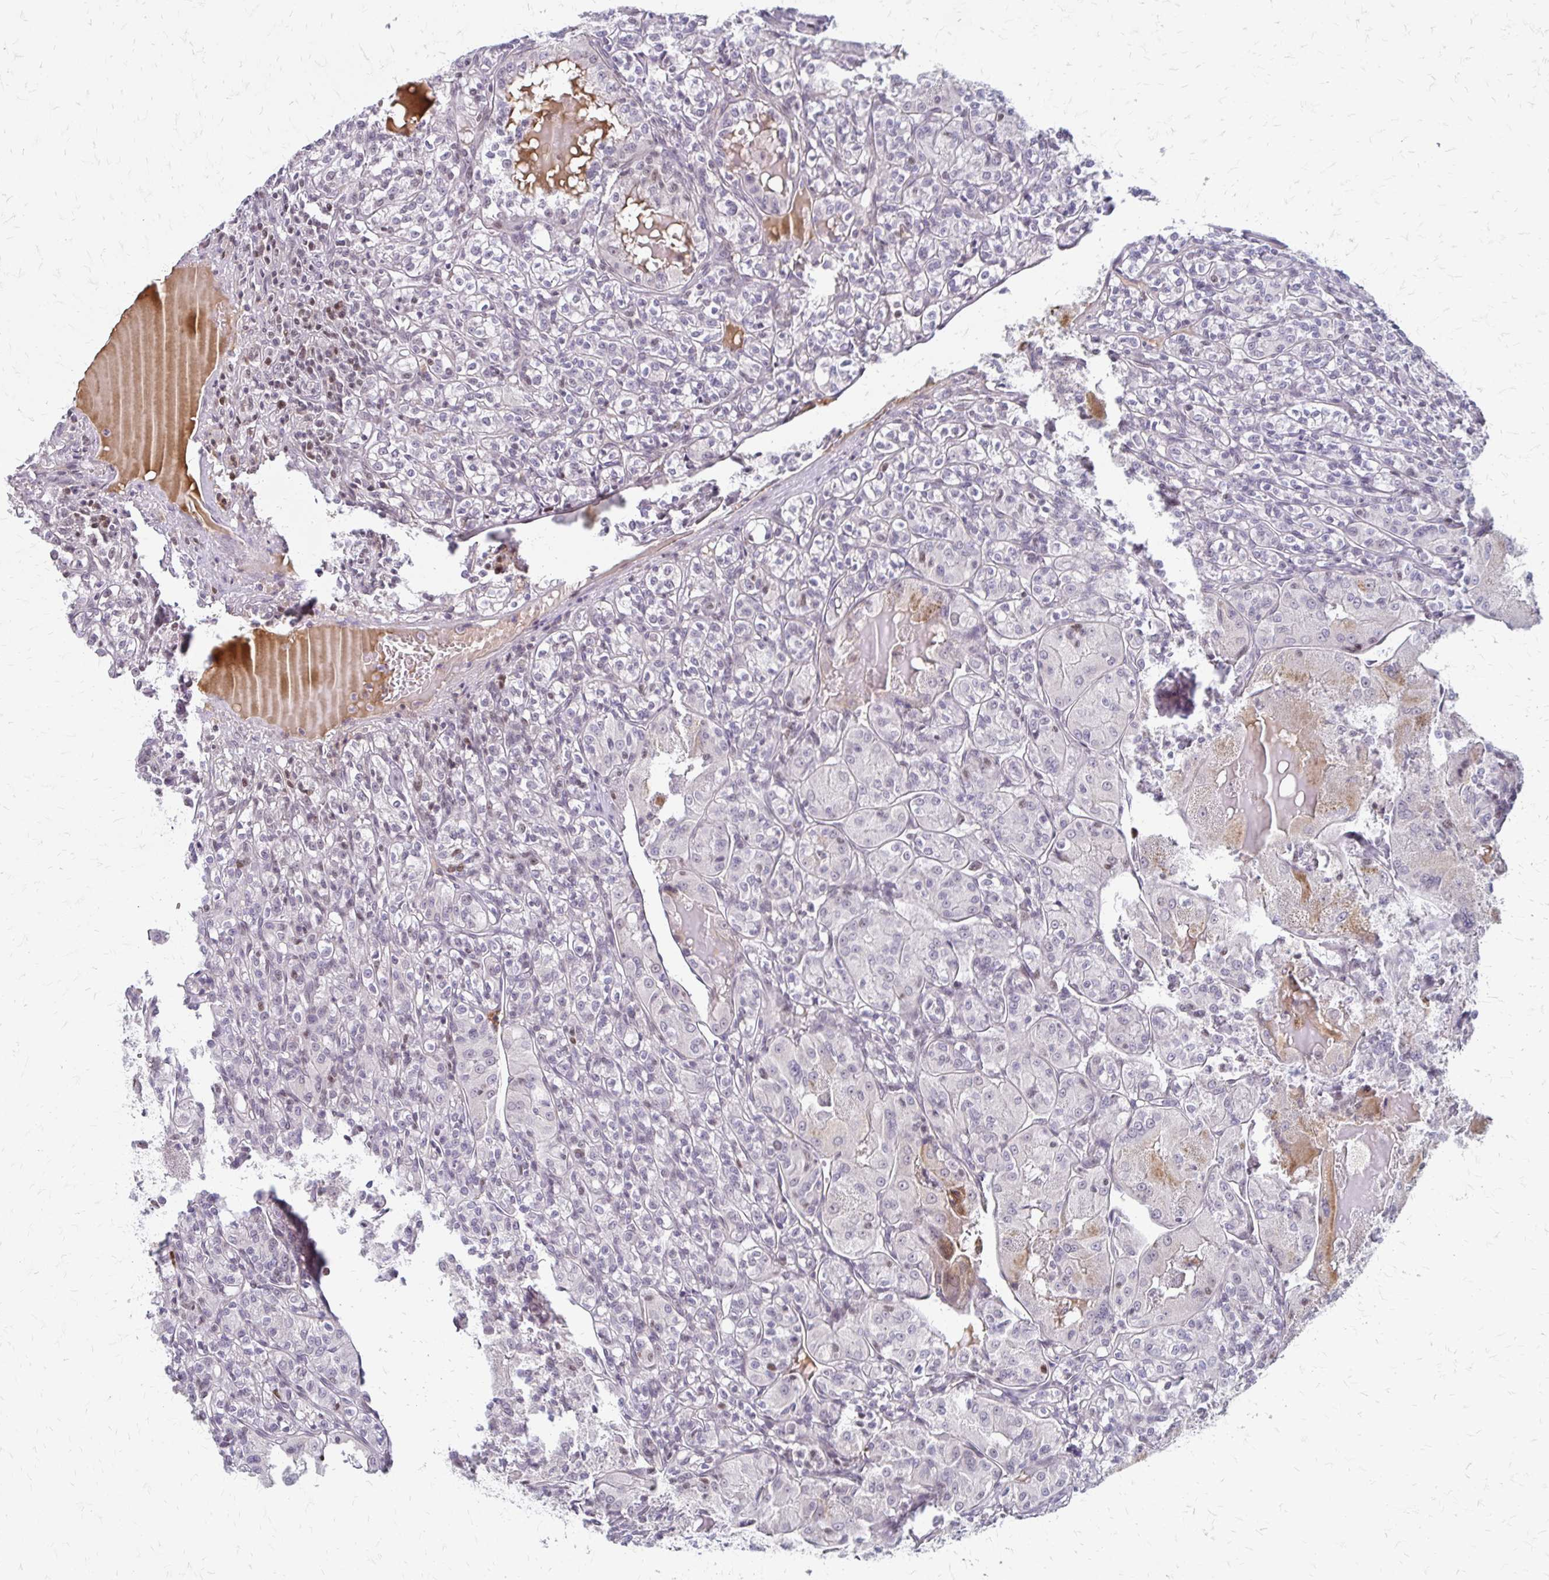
{"staining": {"intensity": "negative", "quantity": "none", "location": "none"}, "tissue": "renal cancer", "cell_type": "Tumor cells", "image_type": "cancer", "snomed": [{"axis": "morphology", "description": "Adenocarcinoma, NOS"}, {"axis": "topography", "description": "Kidney"}], "caption": "This is an immunohistochemistry histopathology image of human renal cancer. There is no positivity in tumor cells.", "gene": "EED", "patient": {"sex": "male", "age": 36}}